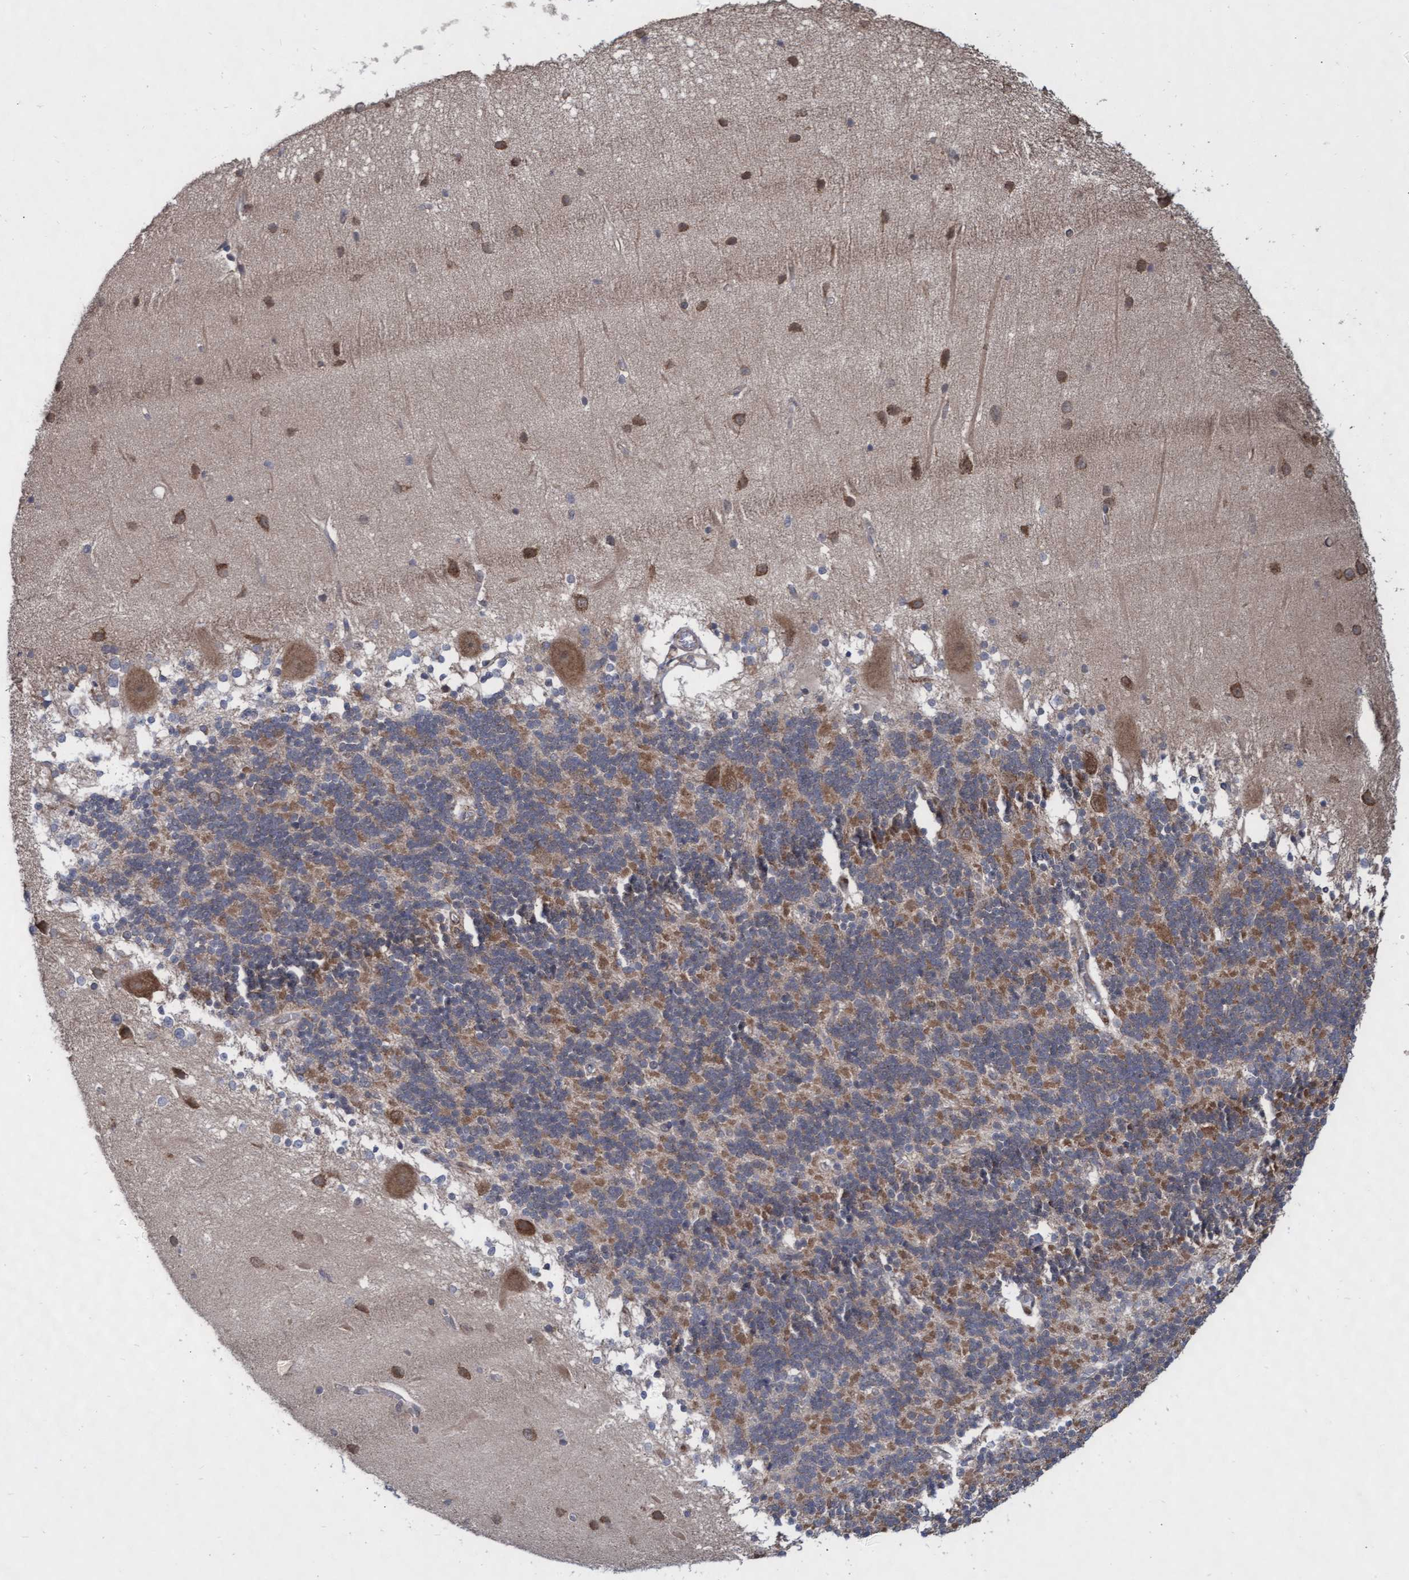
{"staining": {"intensity": "moderate", "quantity": "25%-75%", "location": "cytoplasmic/membranous"}, "tissue": "cerebellum", "cell_type": "Cells in granular layer", "image_type": "normal", "snomed": [{"axis": "morphology", "description": "Normal tissue, NOS"}, {"axis": "topography", "description": "Cerebellum"}], "caption": "The histopathology image displays staining of unremarkable cerebellum, revealing moderate cytoplasmic/membranous protein staining (brown color) within cells in granular layer.", "gene": "ABCF2", "patient": {"sex": "female", "age": 54}}